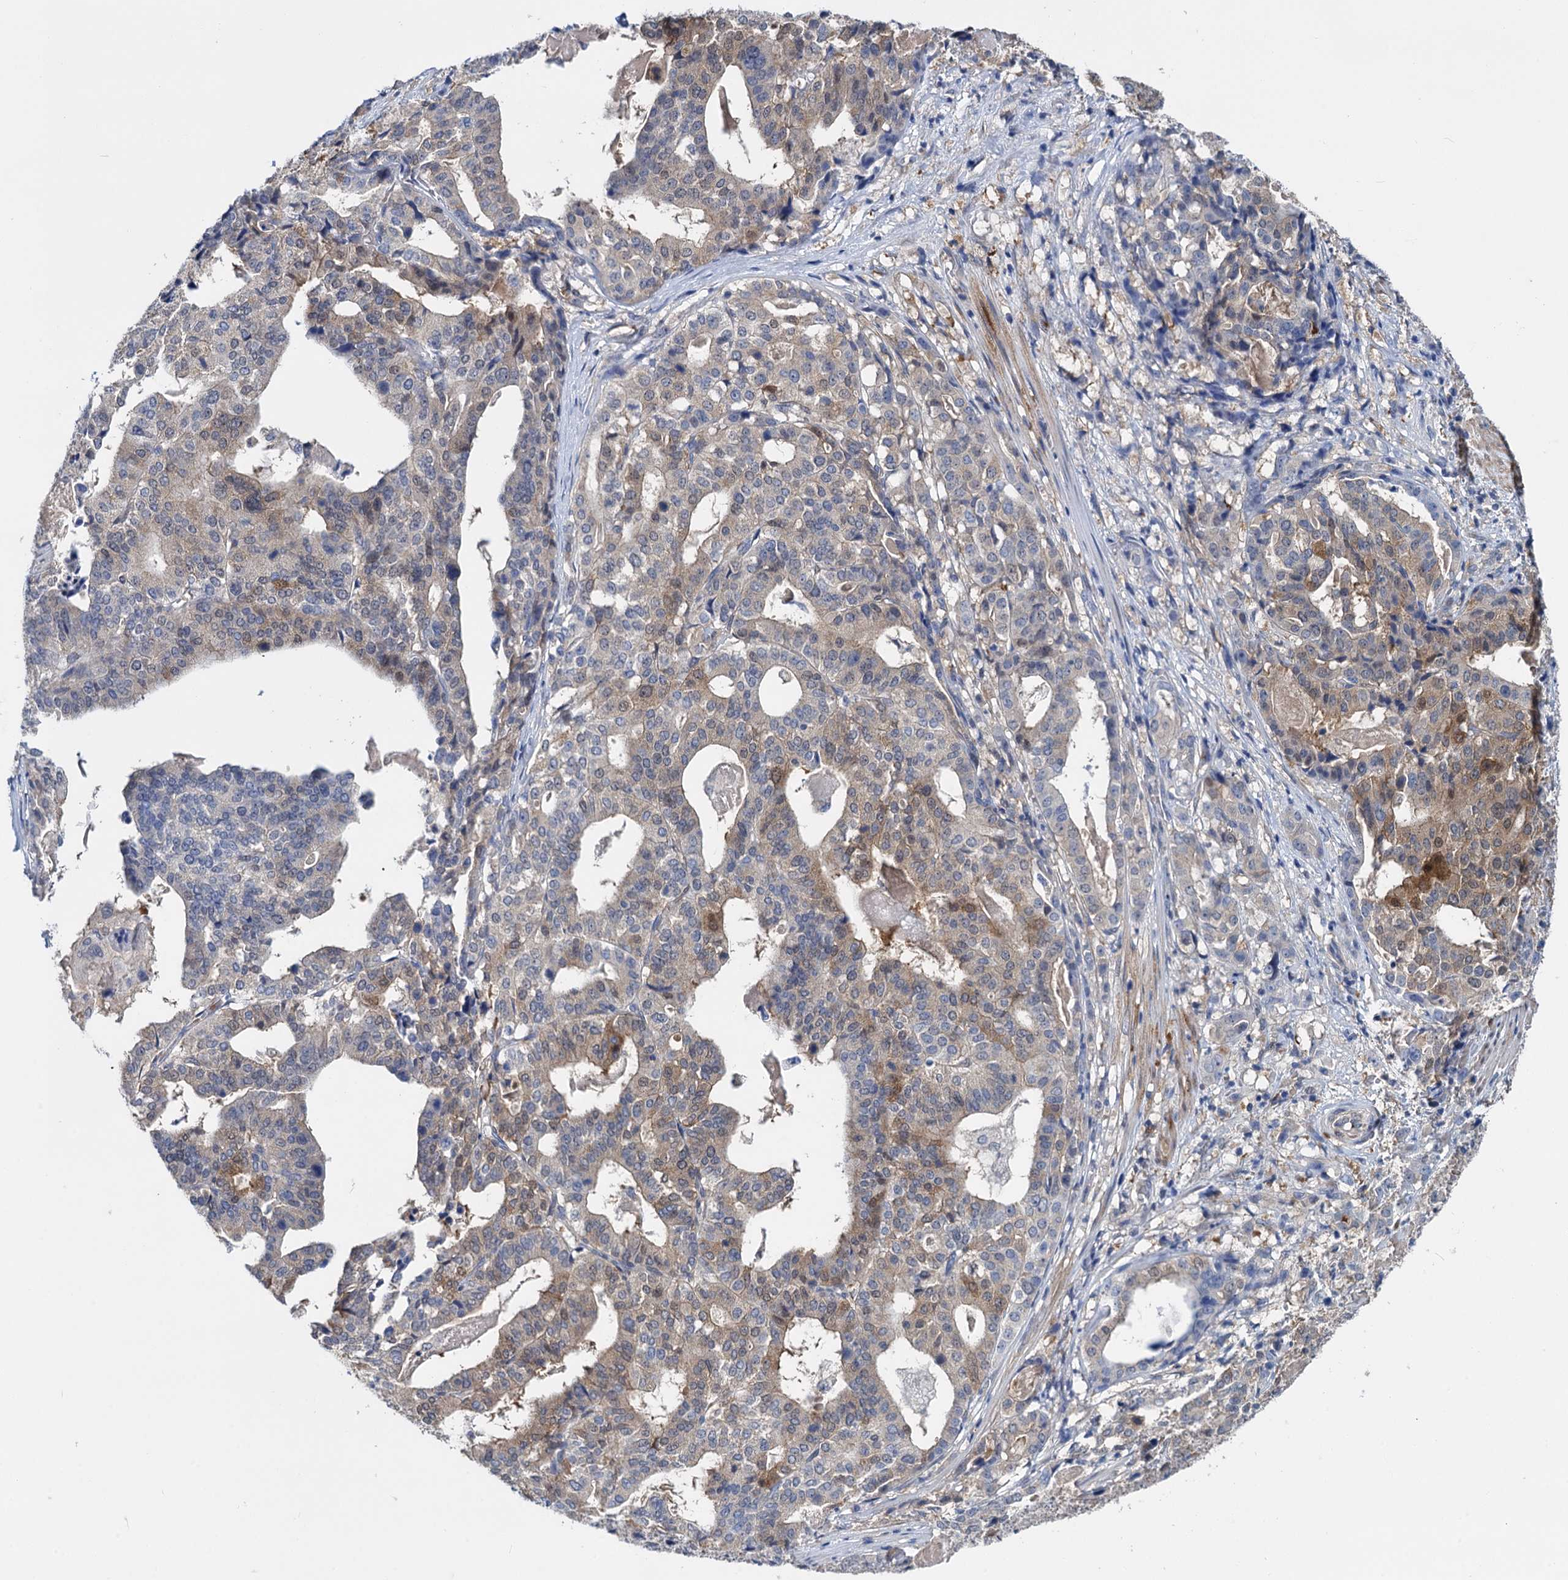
{"staining": {"intensity": "moderate", "quantity": "25%-75%", "location": "cytoplasmic/membranous"}, "tissue": "stomach cancer", "cell_type": "Tumor cells", "image_type": "cancer", "snomed": [{"axis": "morphology", "description": "Adenocarcinoma, NOS"}, {"axis": "topography", "description": "Stomach"}], "caption": "The immunohistochemical stain highlights moderate cytoplasmic/membranous positivity in tumor cells of stomach cancer tissue.", "gene": "GSTM3", "patient": {"sex": "male", "age": 48}}